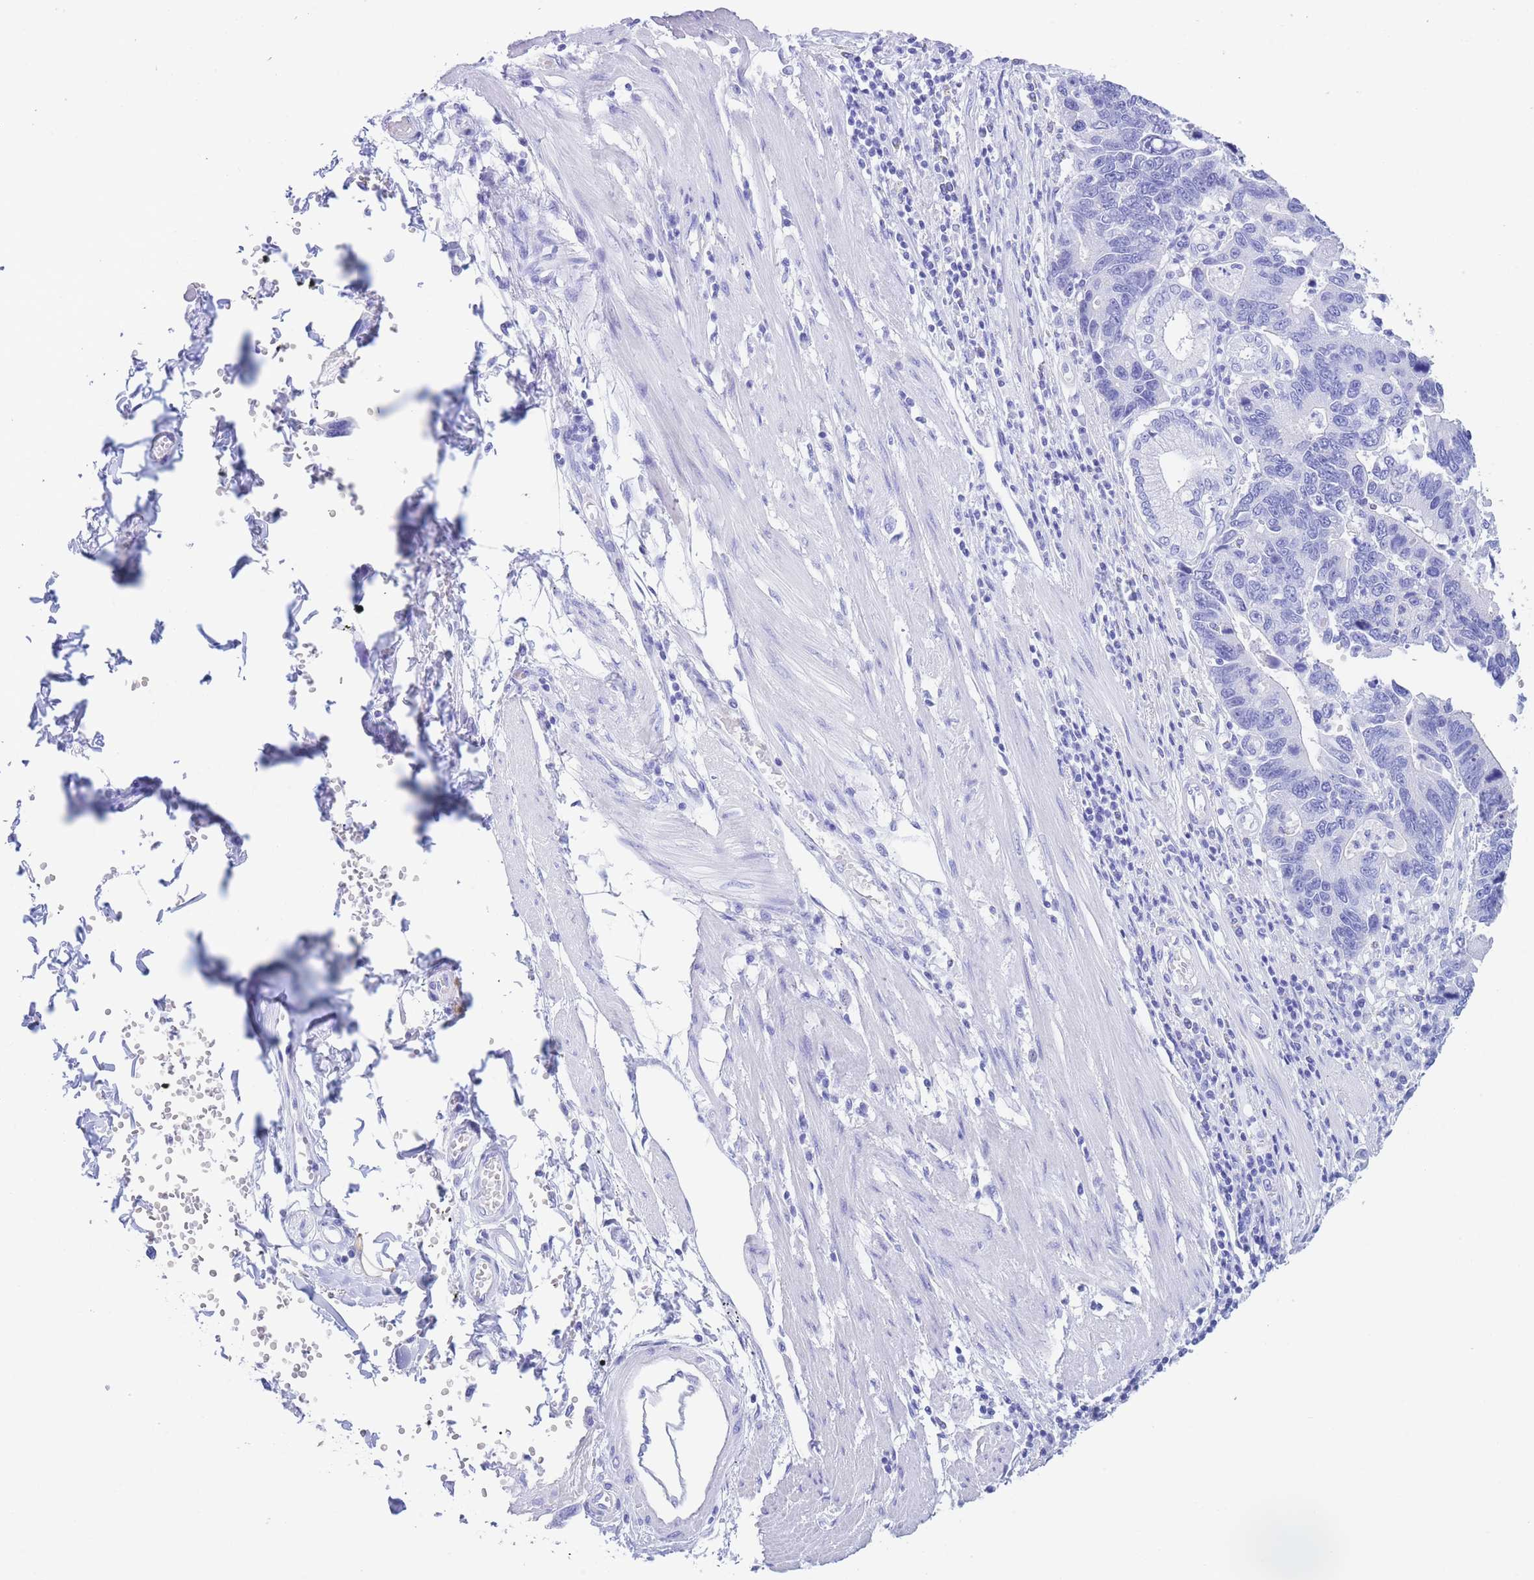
{"staining": {"intensity": "negative", "quantity": "none", "location": "none"}, "tissue": "stomach cancer", "cell_type": "Tumor cells", "image_type": "cancer", "snomed": [{"axis": "morphology", "description": "Adenocarcinoma, NOS"}, {"axis": "topography", "description": "Stomach"}], "caption": "A high-resolution image shows immunohistochemistry staining of stomach cancer (adenocarcinoma), which reveals no significant staining in tumor cells.", "gene": "SLCO1B3", "patient": {"sex": "male", "age": 59}}